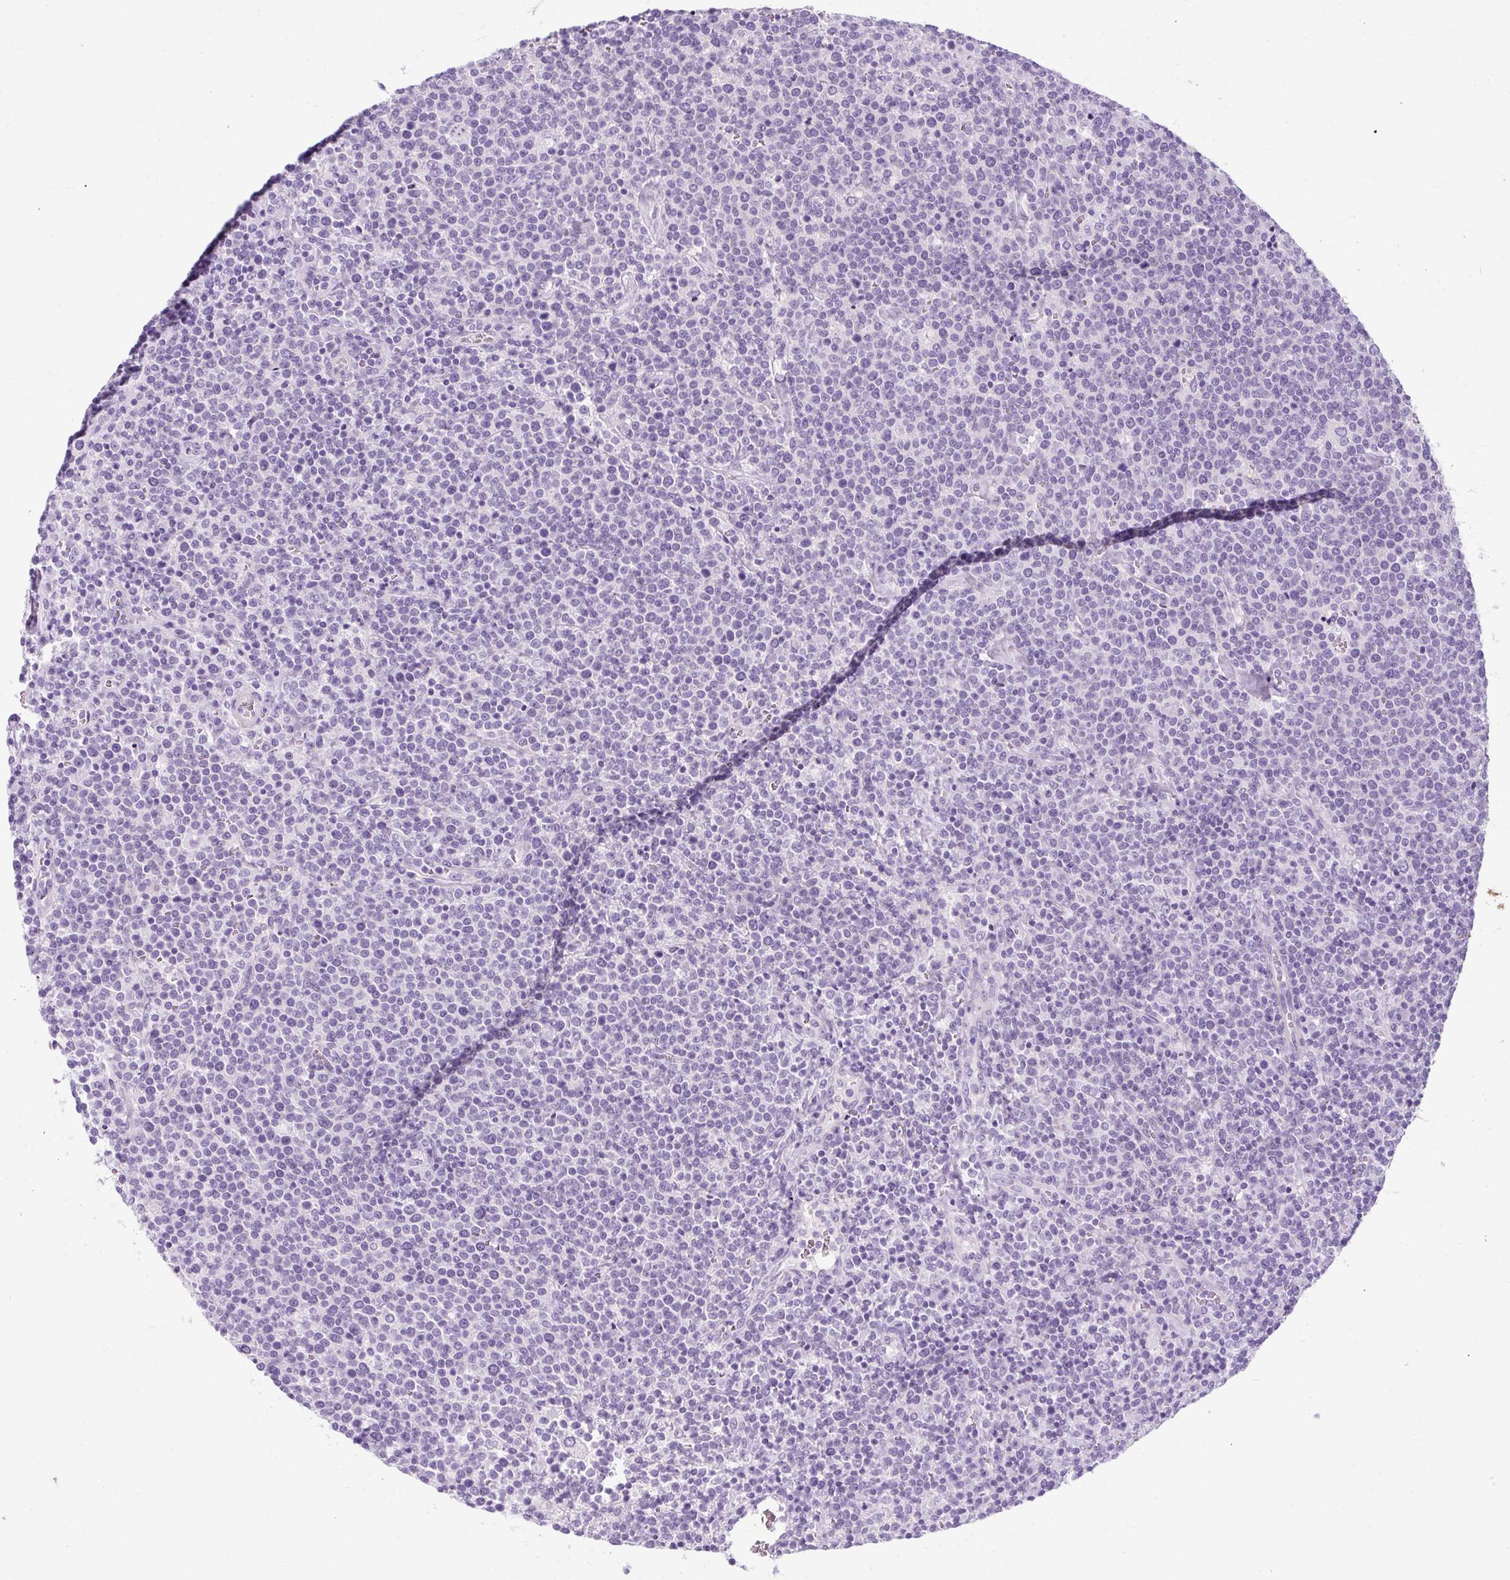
{"staining": {"intensity": "negative", "quantity": "none", "location": "none"}, "tissue": "lymphoma", "cell_type": "Tumor cells", "image_type": "cancer", "snomed": [{"axis": "morphology", "description": "Malignant lymphoma, non-Hodgkin's type, High grade"}, {"axis": "topography", "description": "Lymph node"}], "caption": "This is an immunohistochemistry (IHC) histopathology image of human lymphoma. There is no expression in tumor cells.", "gene": "TMEM89", "patient": {"sex": "male", "age": 61}}